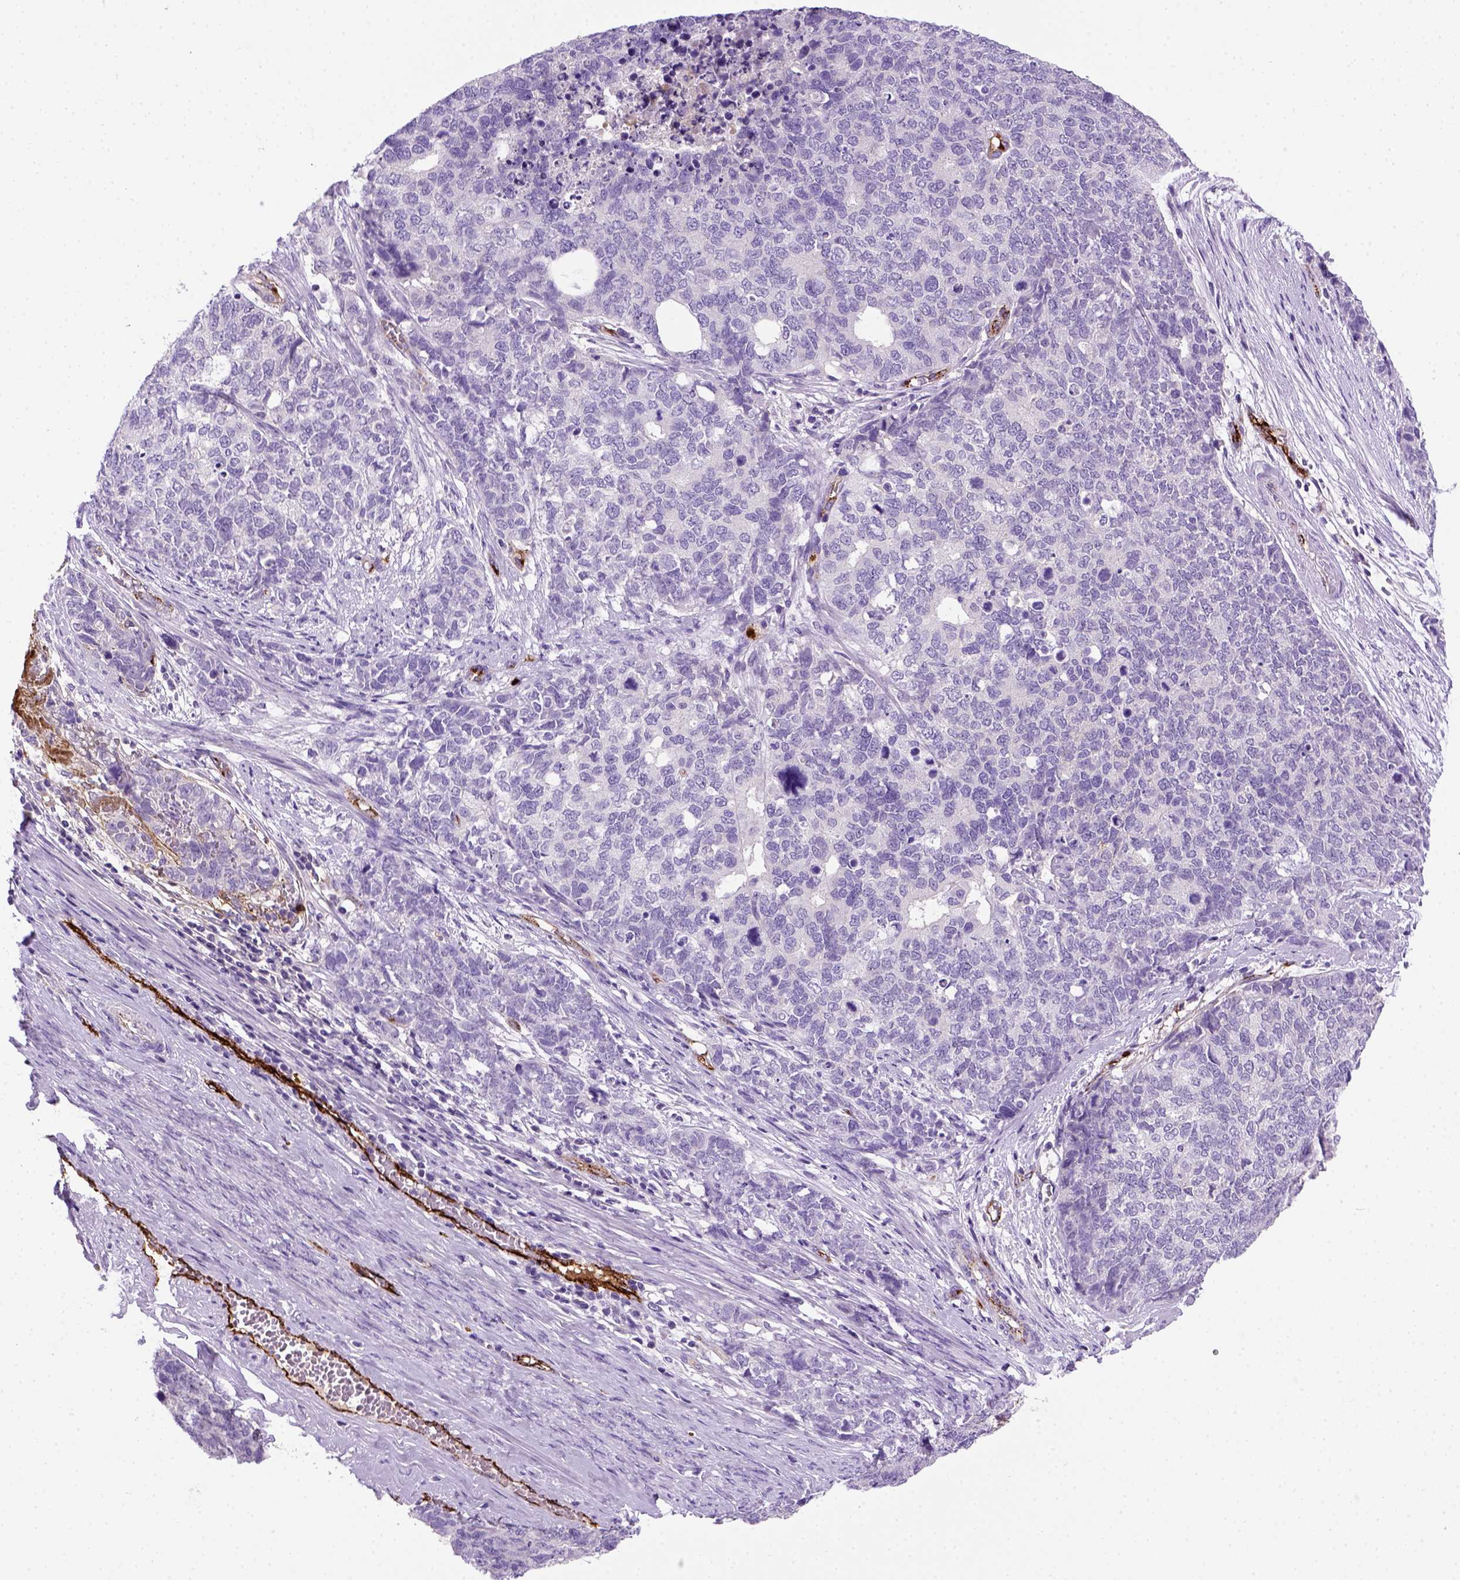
{"staining": {"intensity": "negative", "quantity": "none", "location": "none"}, "tissue": "cervical cancer", "cell_type": "Tumor cells", "image_type": "cancer", "snomed": [{"axis": "morphology", "description": "Squamous cell carcinoma, NOS"}, {"axis": "topography", "description": "Cervix"}], "caption": "The immunohistochemistry image has no significant positivity in tumor cells of squamous cell carcinoma (cervical) tissue. (Brightfield microscopy of DAB (3,3'-diaminobenzidine) IHC at high magnification).", "gene": "VWF", "patient": {"sex": "female", "age": 63}}